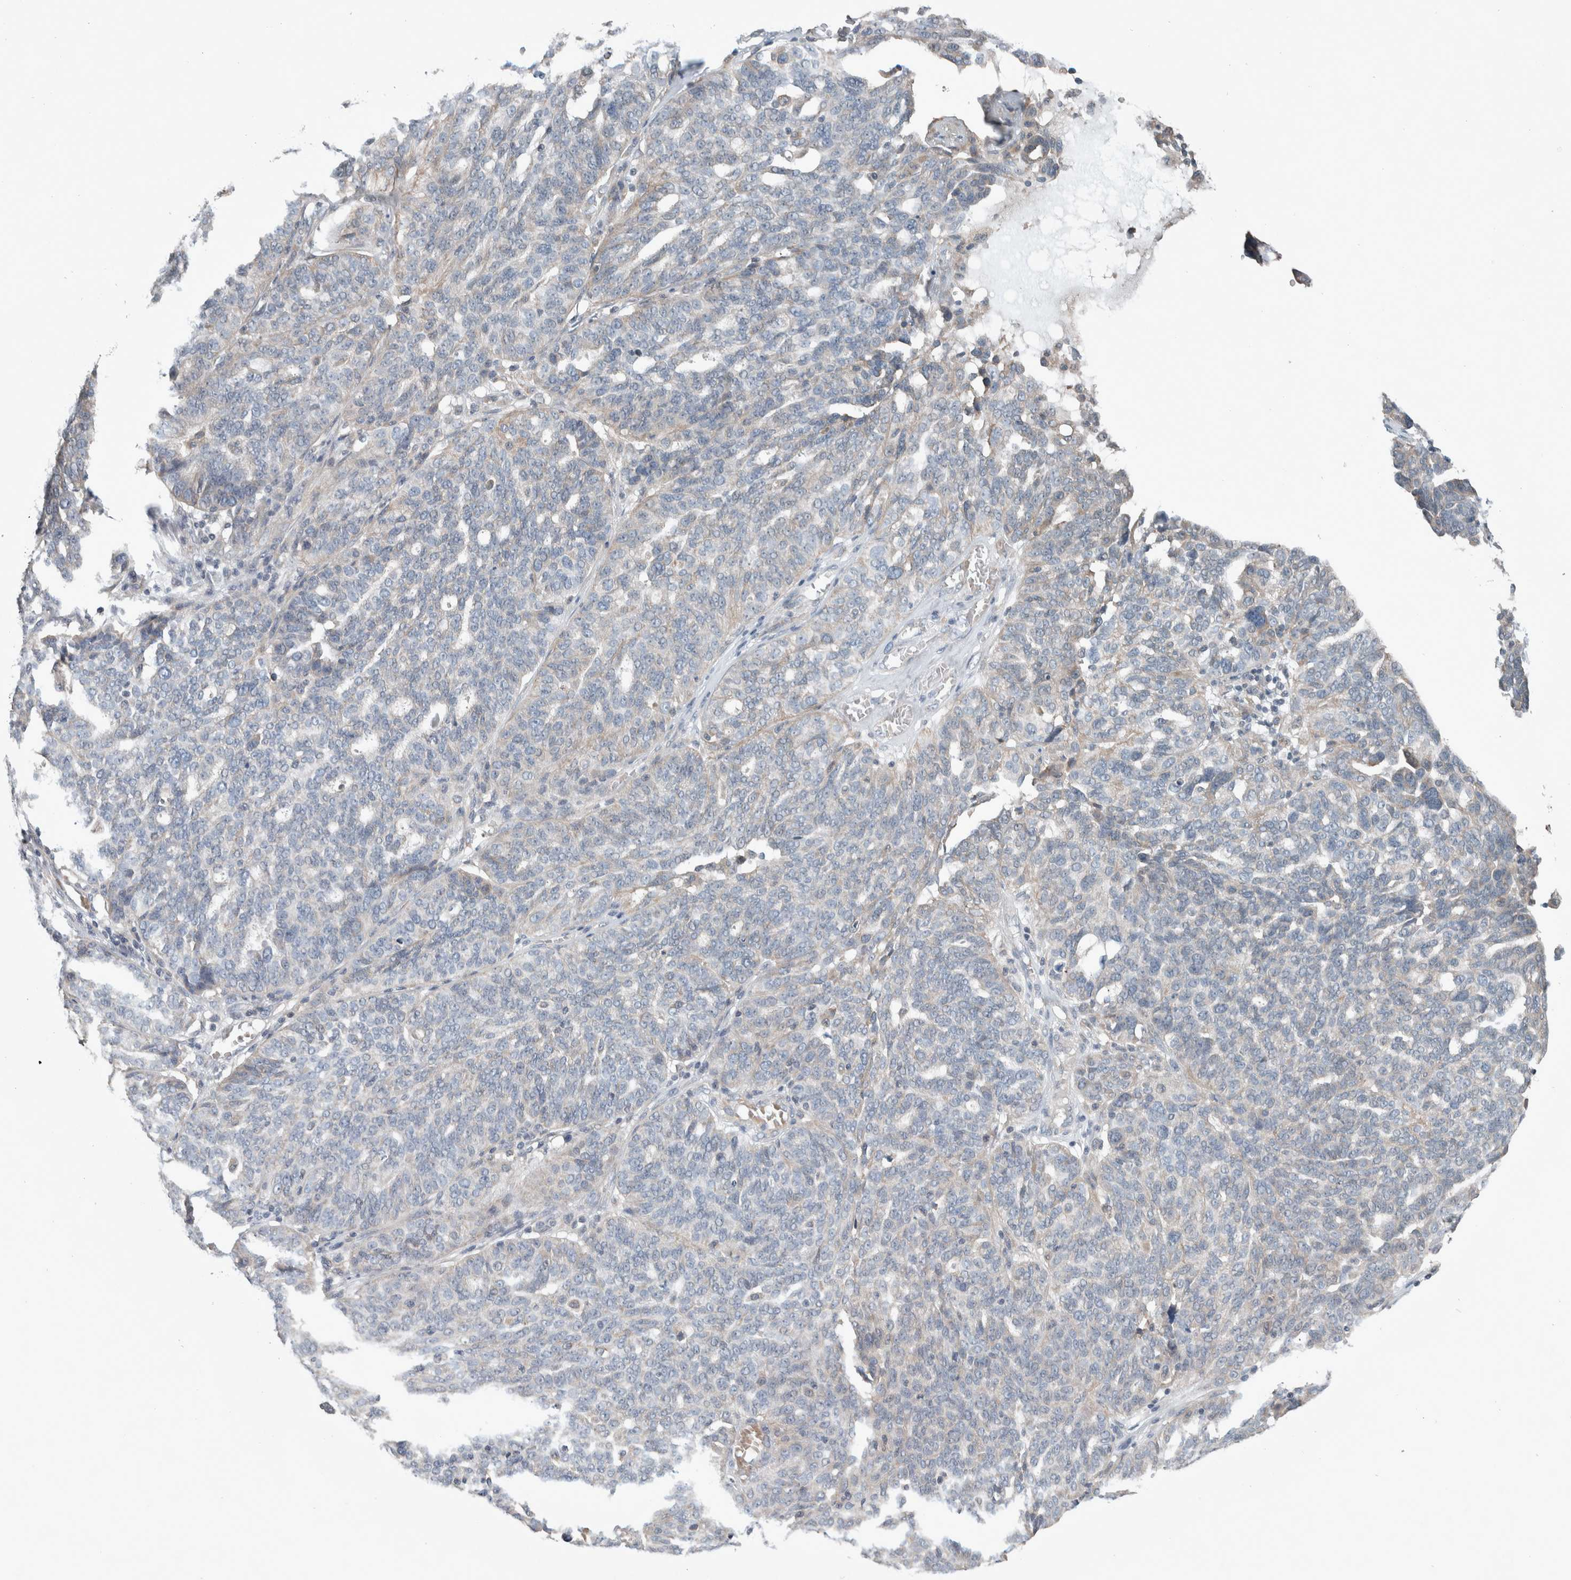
{"staining": {"intensity": "negative", "quantity": "none", "location": "none"}, "tissue": "ovarian cancer", "cell_type": "Tumor cells", "image_type": "cancer", "snomed": [{"axis": "morphology", "description": "Cystadenocarcinoma, serous, NOS"}, {"axis": "topography", "description": "Ovary"}], "caption": "A photomicrograph of human serous cystadenocarcinoma (ovarian) is negative for staining in tumor cells.", "gene": "JADE2", "patient": {"sex": "female", "age": 59}}